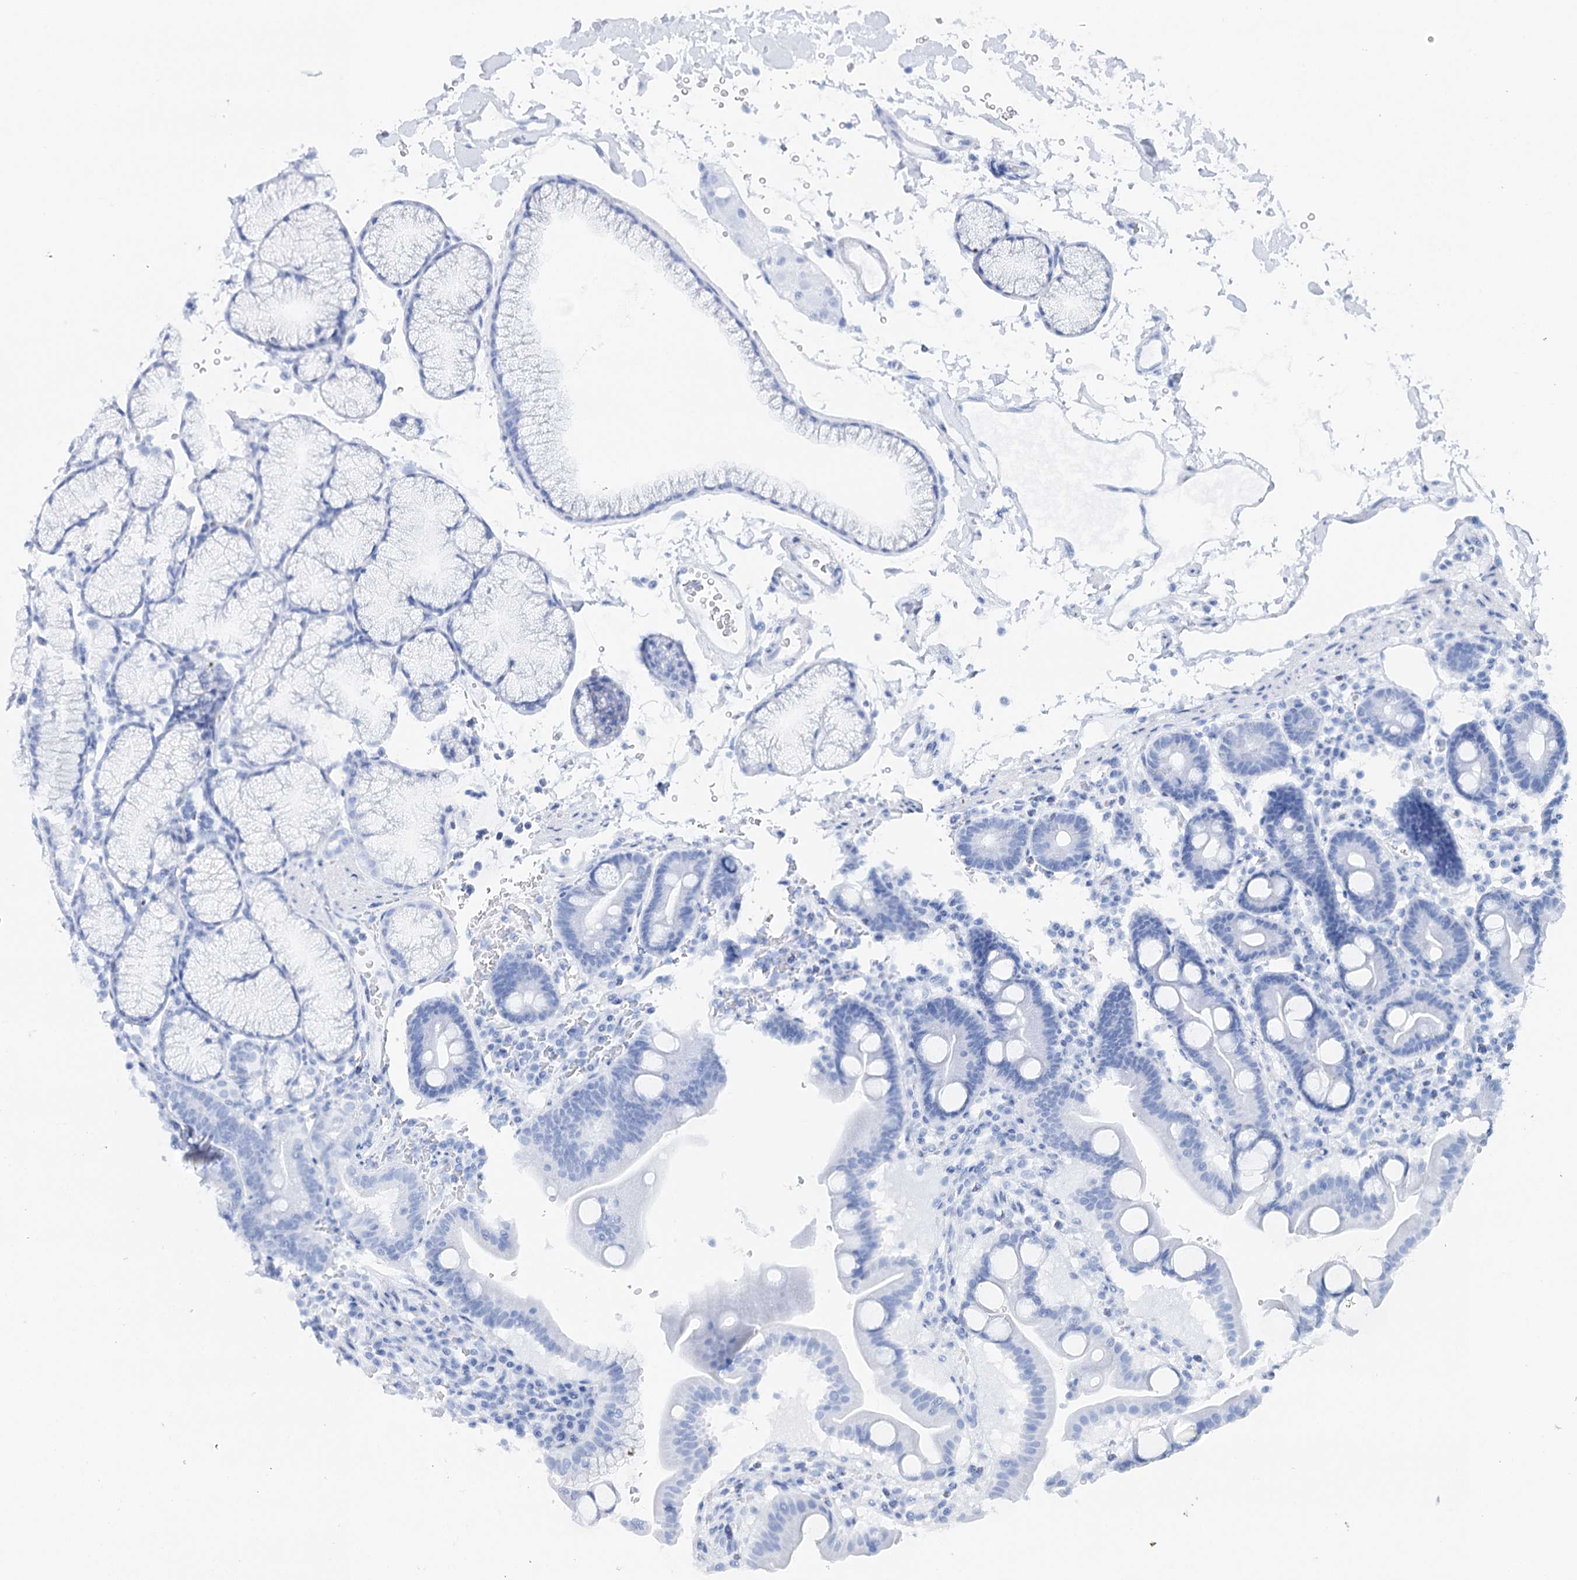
{"staining": {"intensity": "negative", "quantity": "none", "location": "none"}, "tissue": "duodenum", "cell_type": "Glandular cells", "image_type": "normal", "snomed": [{"axis": "morphology", "description": "Normal tissue, NOS"}, {"axis": "topography", "description": "Duodenum"}], "caption": "High power microscopy micrograph of an IHC micrograph of benign duodenum, revealing no significant positivity in glandular cells. (Stains: DAB IHC with hematoxylin counter stain, Microscopy: brightfield microscopy at high magnification).", "gene": "CSN3", "patient": {"sex": "male", "age": 54}}